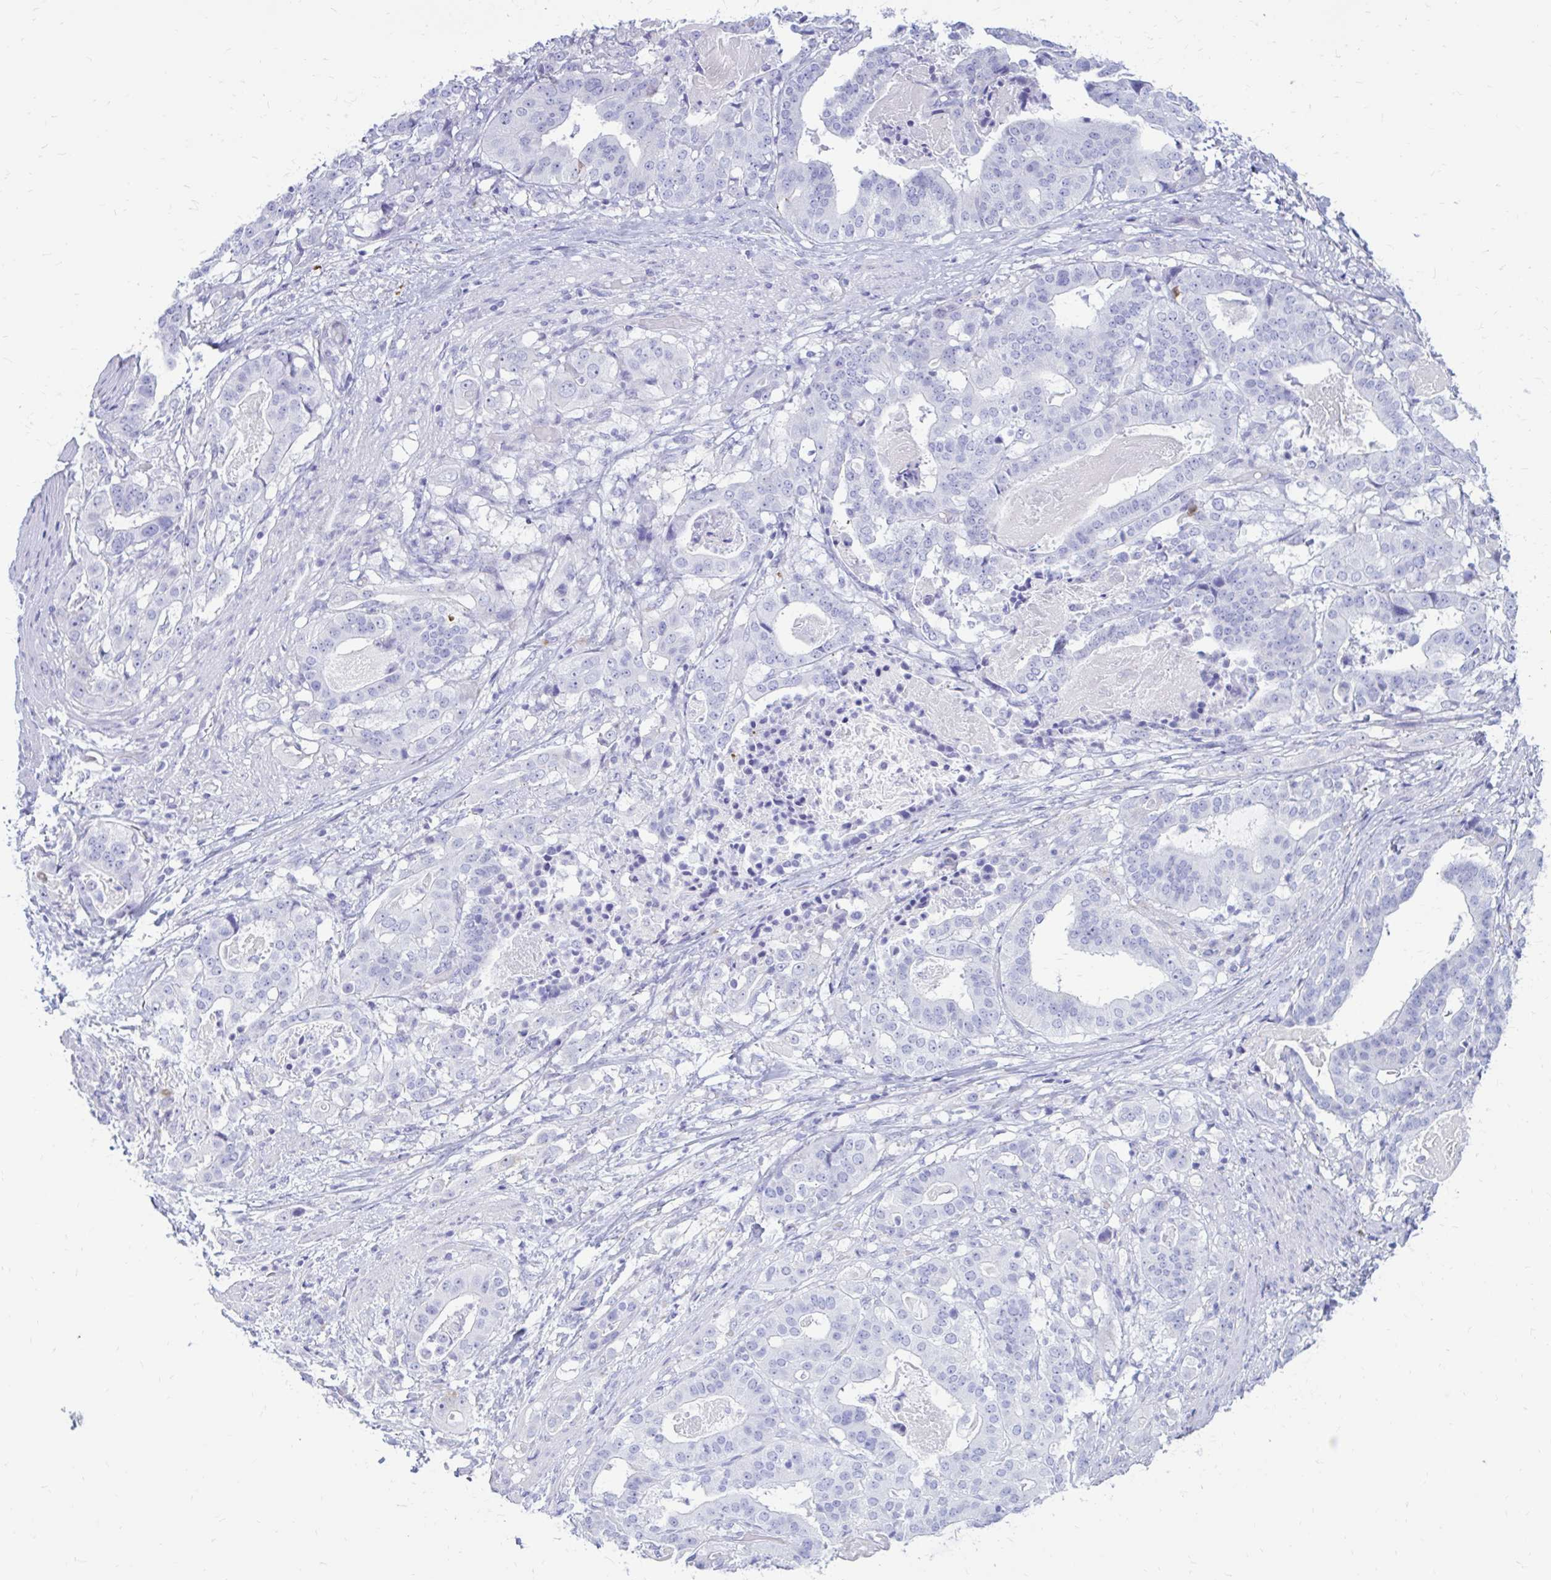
{"staining": {"intensity": "negative", "quantity": "none", "location": "none"}, "tissue": "stomach cancer", "cell_type": "Tumor cells", "image_type": "cancer", "snomed": [{"axis": "morphology", "description": "Adenocarcinoma, NOS"}, {"axis": "topography", "description": "Stomach"}], "caption": "A histopathology image of human adenocarcinoma (stomach) is negative for staining in tumor cells.", "gene": "IGSF5", "patient": {"sex": "male", "age": 48}}